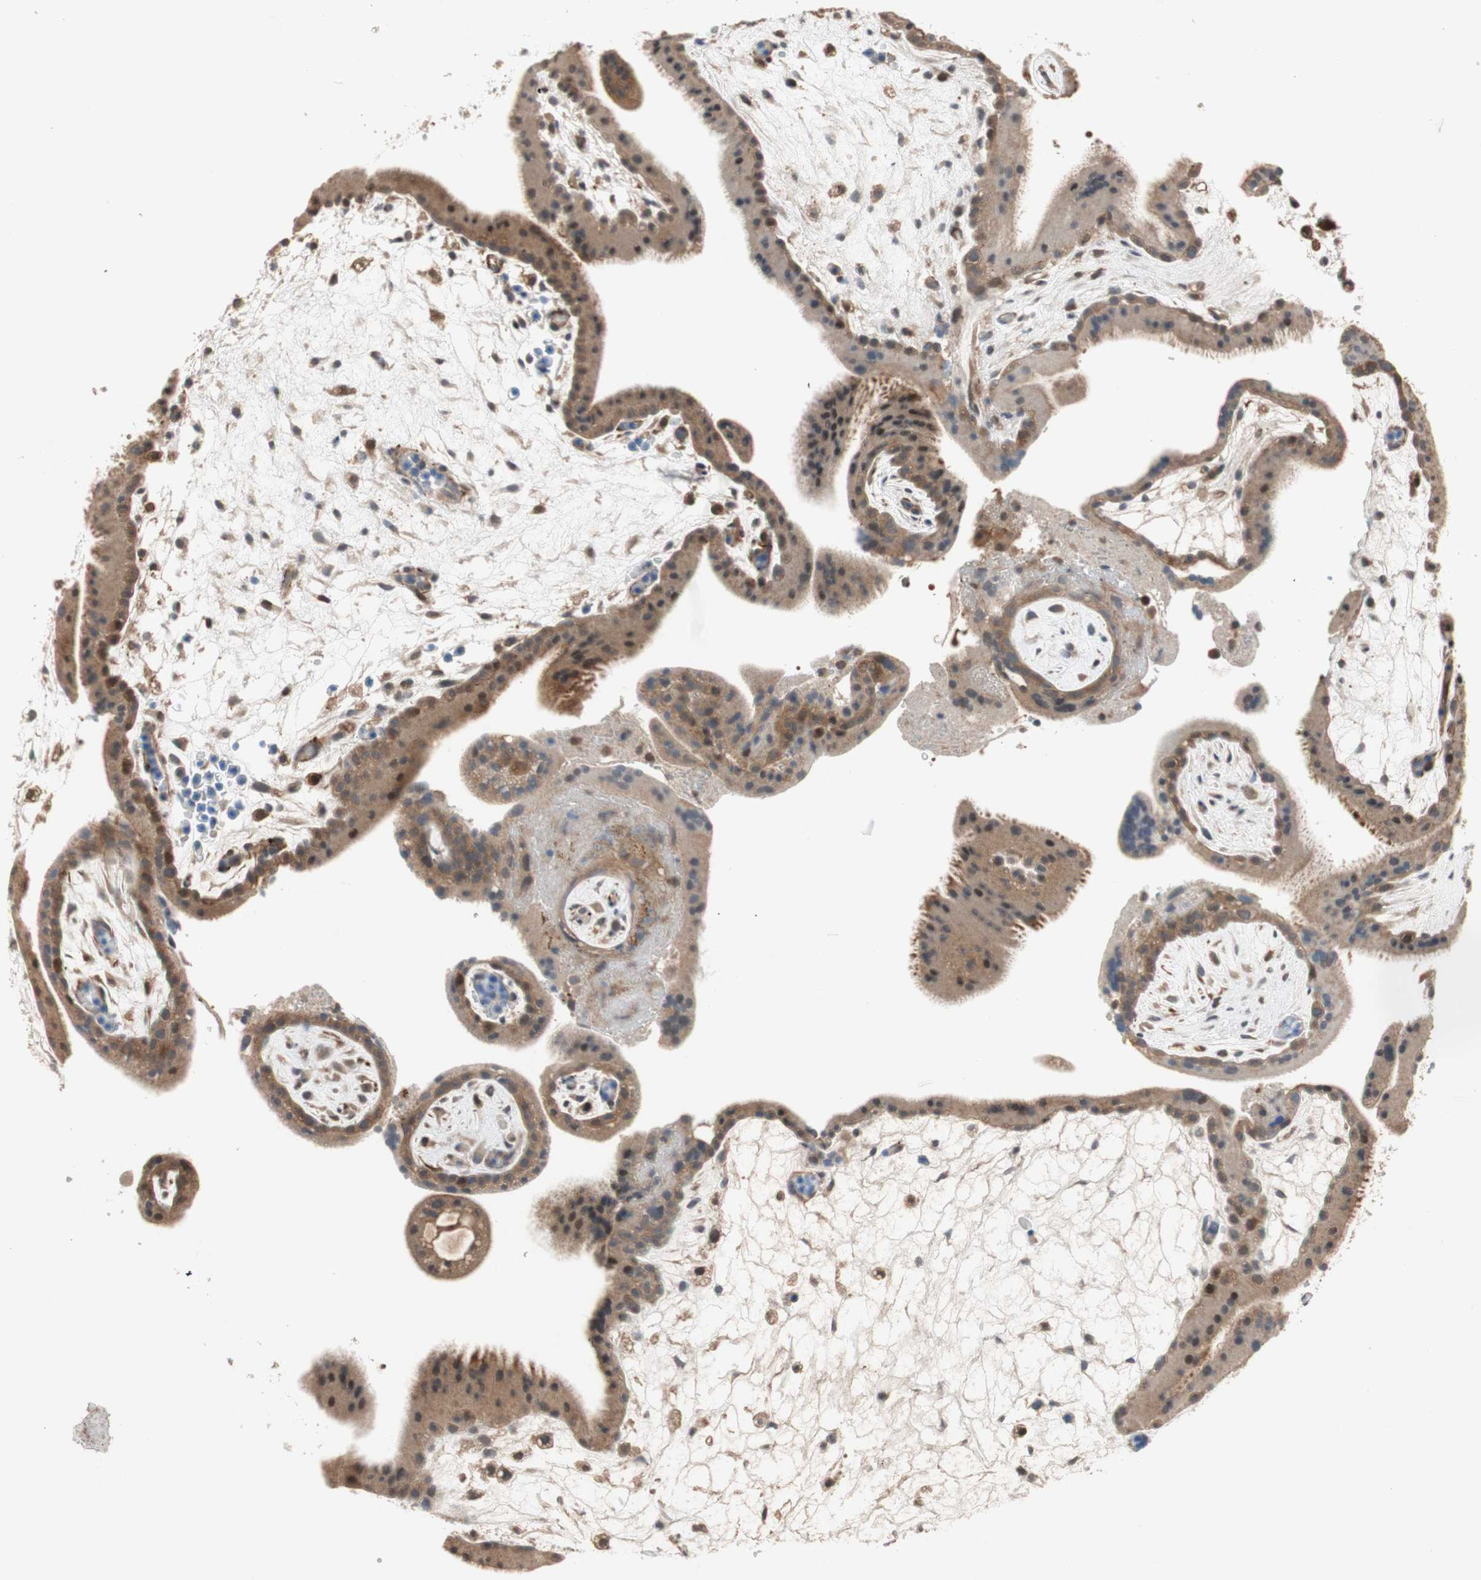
{"staining": {"intensity": "moderate", "quantity": ">75%", "location": "cytoplasmic/membranous,nuclear"}, "tissue": "placenta", "cell_type": "Trophoblastic cells", "image_type": "normal", "snomed": [{"axis": "morphology", "description": "Normal tissue, NOS"}, {"axis": "topography", "description": "Placenta"}], "caption": "Immunohistochemistry (DAB) staining of unremarkable placenta exhibits moderate cytoplasmic/membranous,nuclear protein expression in about >75% of trophoblastic cells.", "gene": "P3R3URF", "patient": {"sex": "female", "age": 19}}